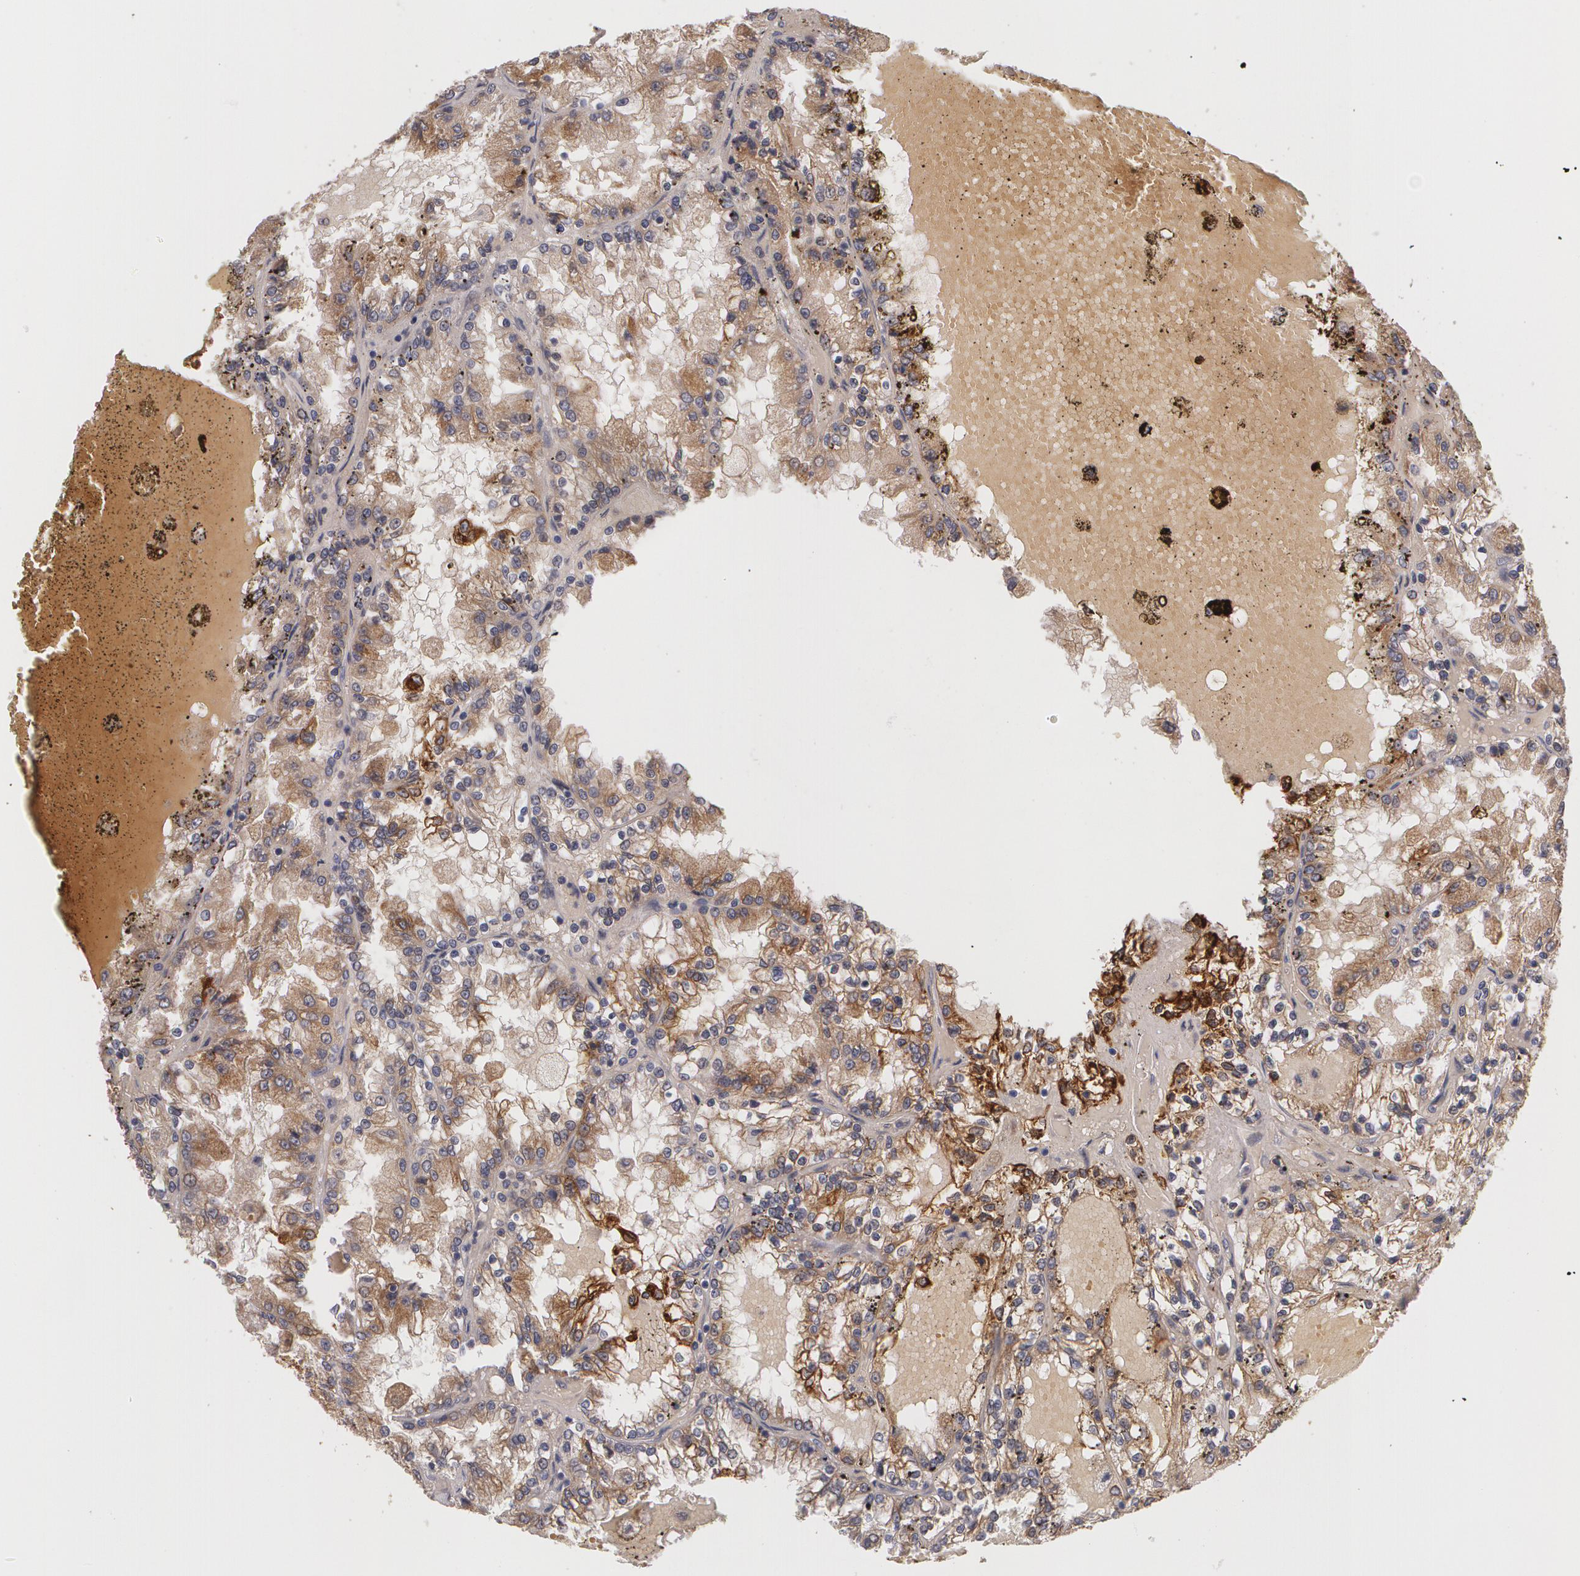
{"staining": {"intensity": "moderate", "quantity": ">75%", "location": "cytoplasmic/membranous"}, "tissue": "renal cancer", "cell_type": "Tumor cells", "image_type": "cancer", "snomed": [{"axis": "morphology", "description": "Adenocarcinoma, NOS"}, {"axis": "topography", "description": "Kidney"}], "caption": "A high-resolution photomicrograph shows immunohistochemistry (IHC) staining of renal cancer (adenocarcinoma), which demonstrates moderate cytoplasmic/membranous positivity in about >75% of tumor cells.", "gene": "IFNGR2", "patient": {"sex": "female", "age": 56}}